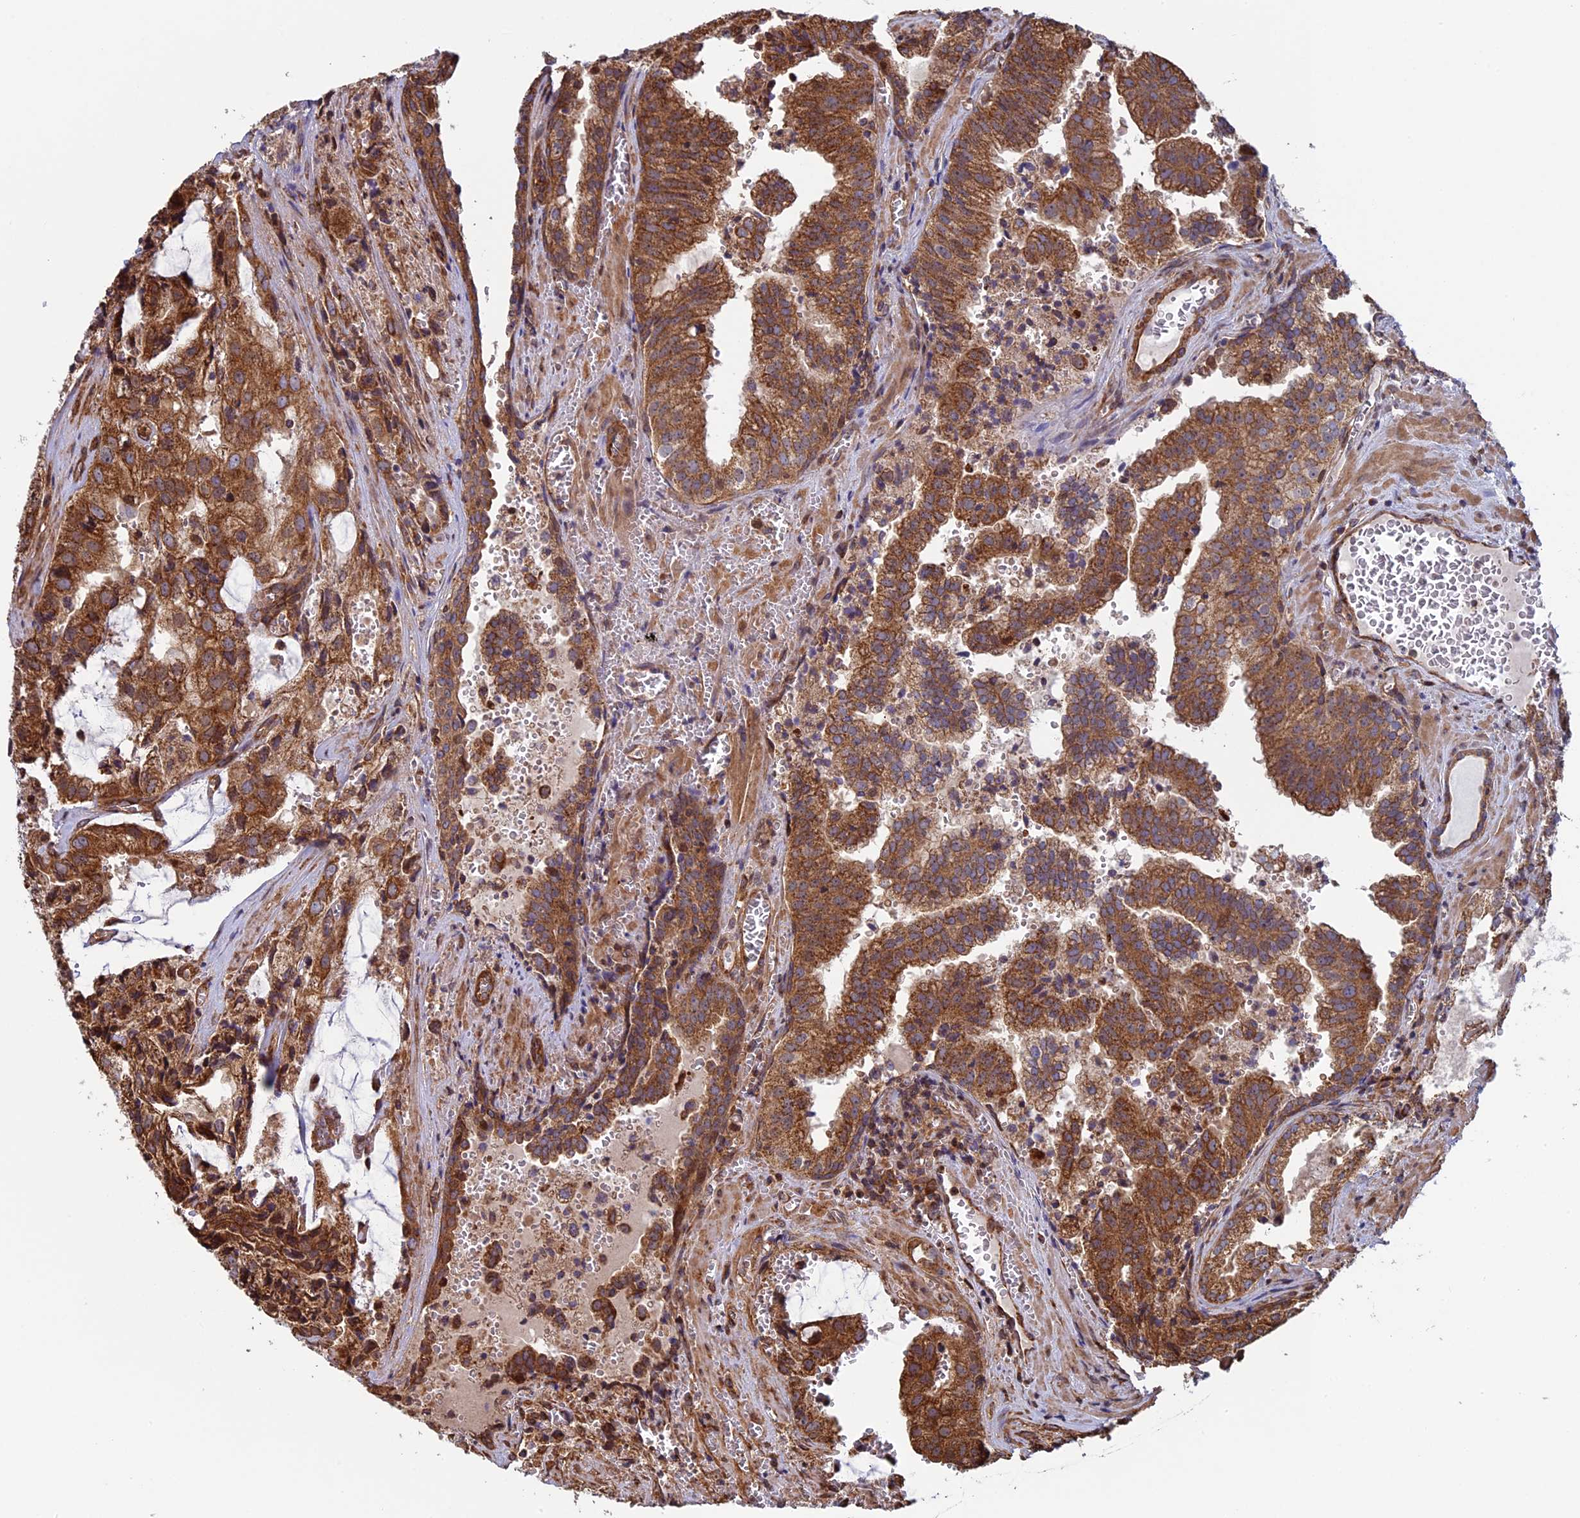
{"staining": {"intensity": "strong", "quantity": ">75%", "location": "cytoplasmic/membranous"}, "tissue": "prostate cancer", "cell_type": "Tumor cells", "image_type": "cancer", "snomed": [{"axis": "morphology", "description": "Adenocarcinoma, High grade"}, {"axis": "topography", "description": "Prostate"}], "caption": "Immunohistochemistry (IHC) of prostate cancer (high-grade adenocarcinoma) reveals high levels of strong cytoplasmic/membranous staining in about >75% of tumor cells.", "gene": "CCDC8", "patient": {"sex": "male", "age": 68}}